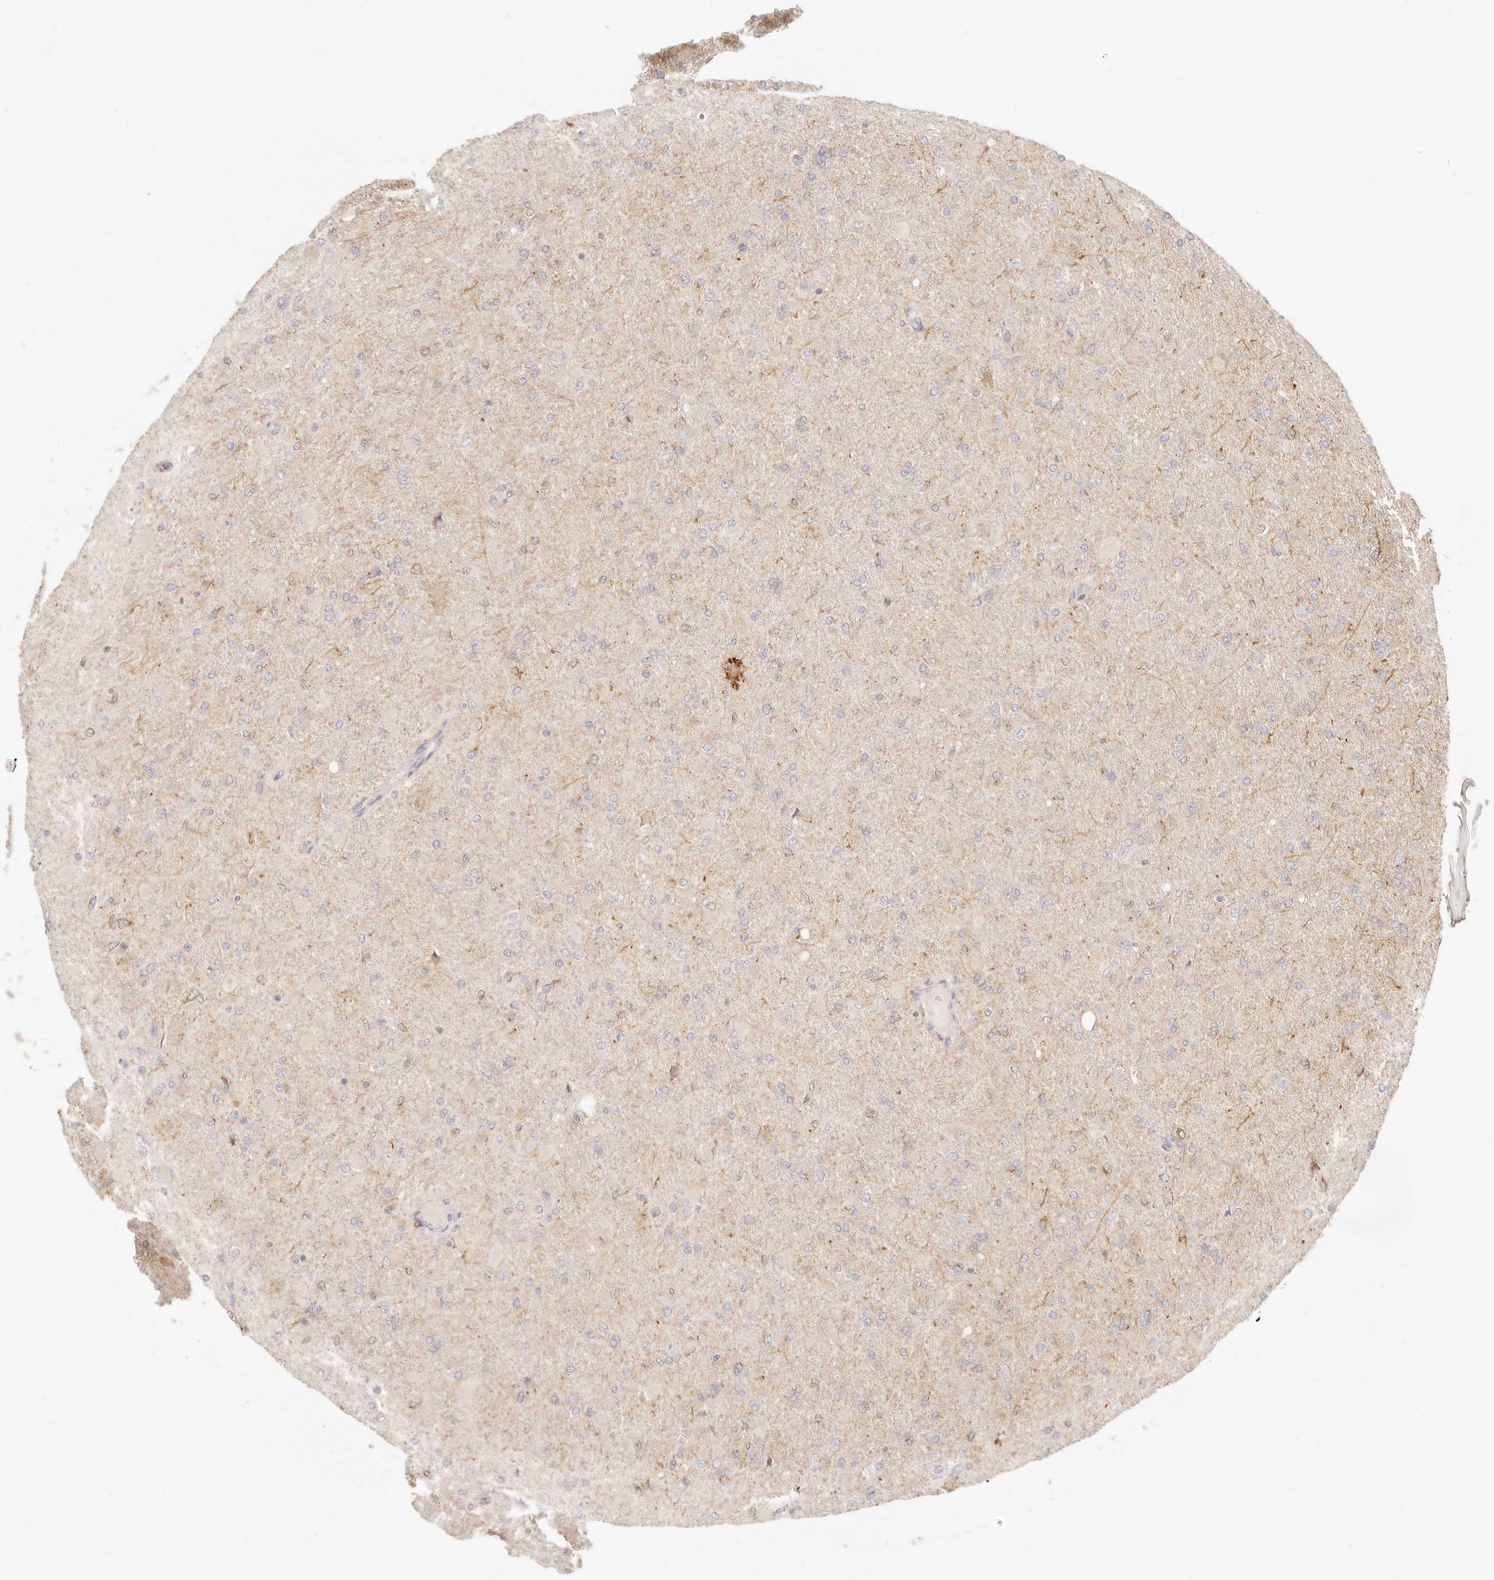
{"staining": {"intensity": "negative", "quantity": "none", "location": "none"}, "tissue": "glioma", "cell_type": "Tumor cells", "image_type": "cancer", "snomed": [{"axis": "morphology", "description": "Glioma, malignant, High grade"}, {"axis": "topography", "description": "Cerebral cortex"}], "caption": "A high-resolution micrograph shows immunohistochemistry staining of malignant high-grade glioma, which shows no significant positivity in tumor cells.", "gene": "CPLANE2", "patient": {"sex": "female", "age": 36}}